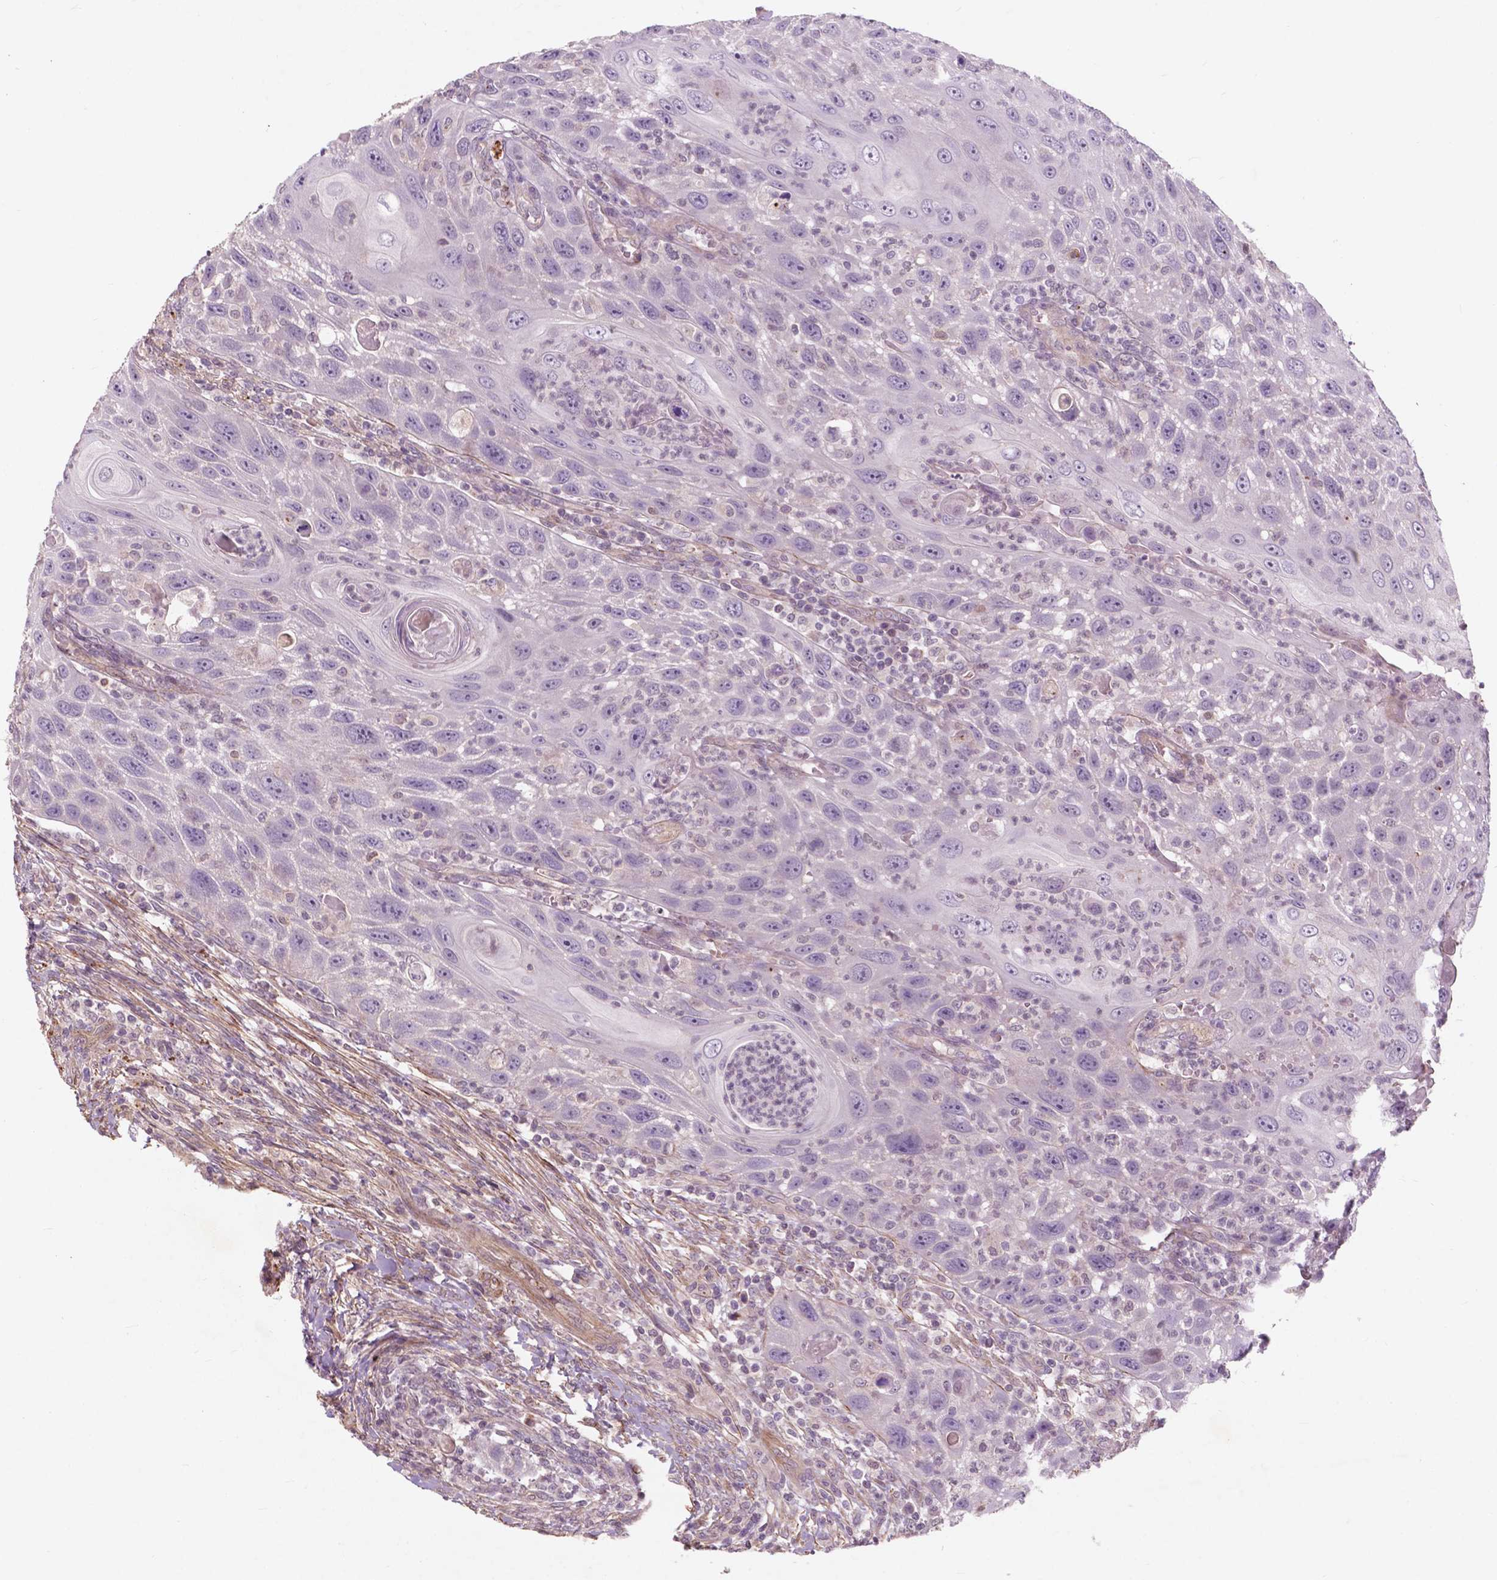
{"staining": {"intensity": "negative", "quantity": "none", "location": "none"}, "tissue": "head and neck cancer", "cell_type": "Tumor cells", "image_type": "cancer", "snomed": [{"axis": "morphology", "description": "Squamous cell carcinoma, NOS"}, {"axis": "topography", "description": "Head-Neck"}], "caption": "Immunohistochemistry photomicrograph of head and neck squamous cell carcinoma stained for a protein (brown), which demonstrates no expression in tumor cells.", "gene": "RFPL4B", "patient": {"sex": "male", "age": 69}}